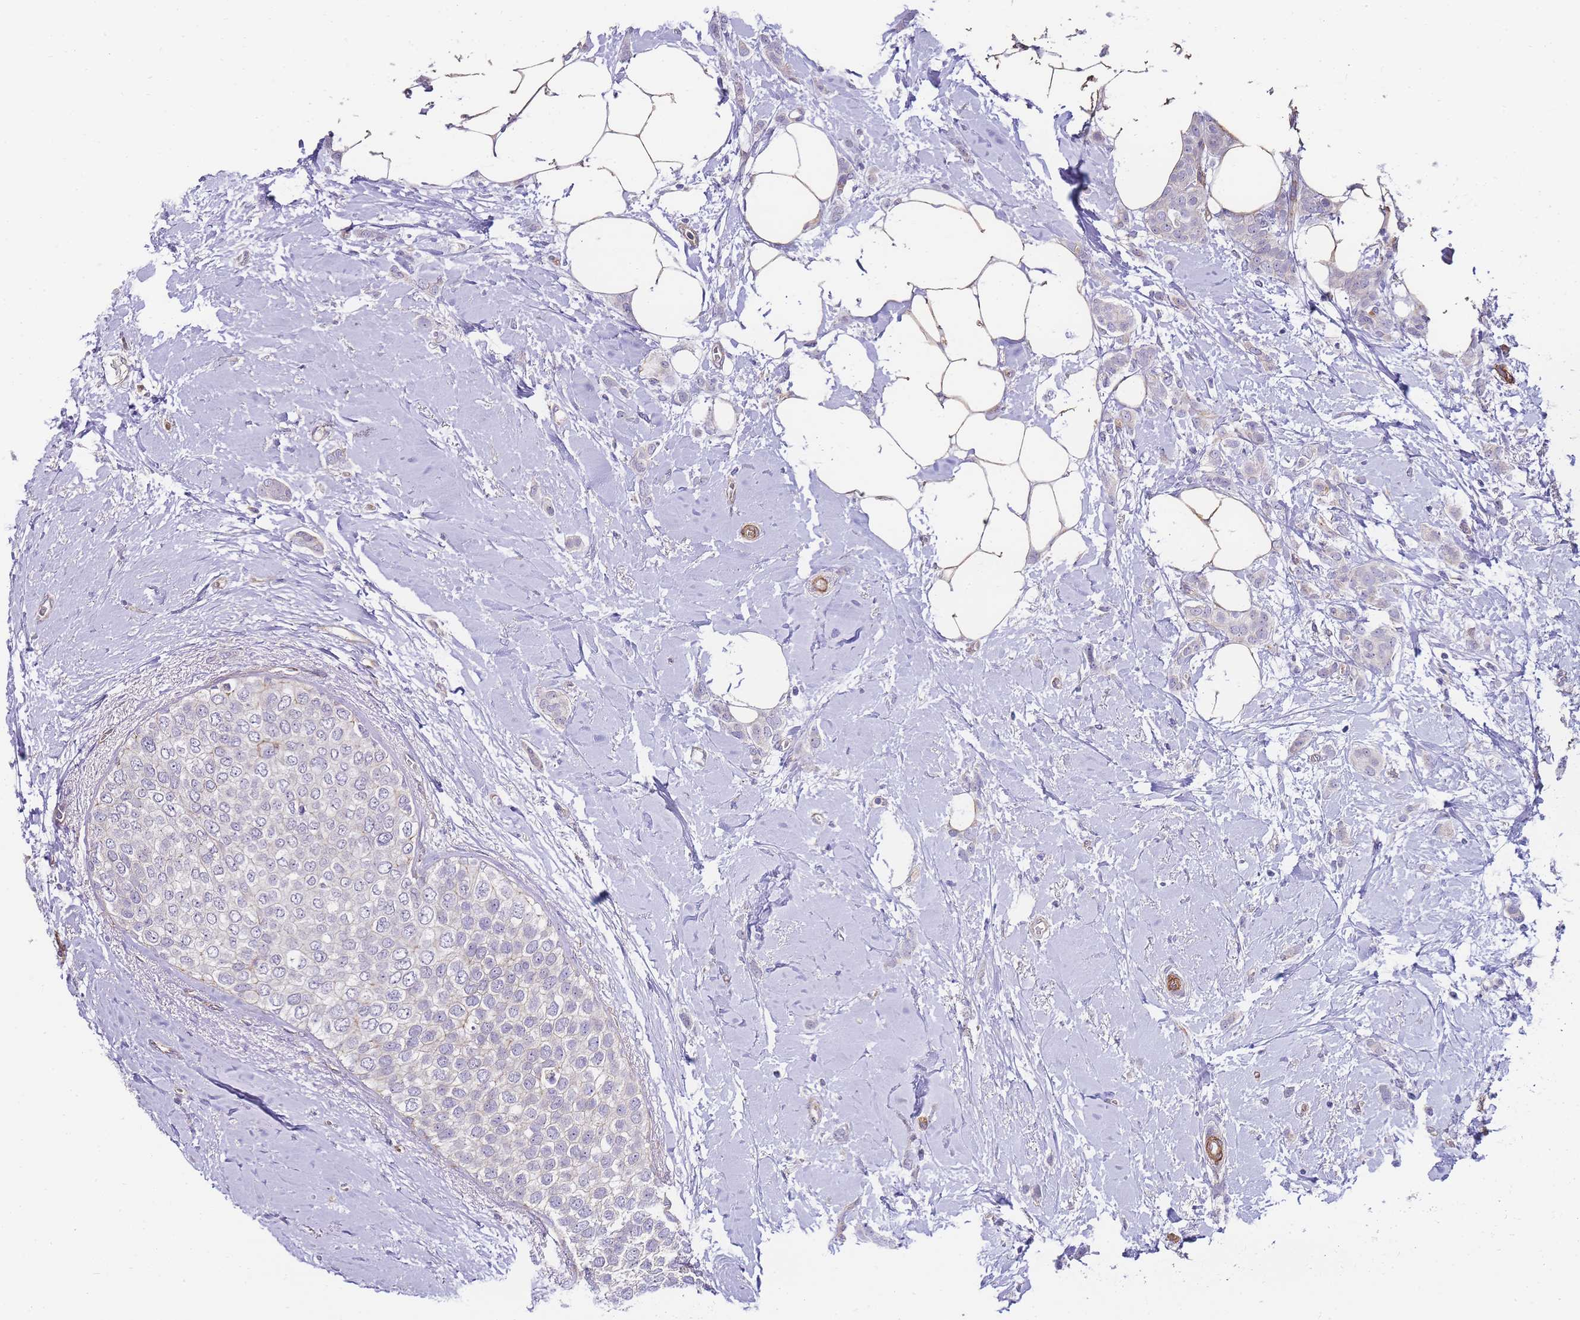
{"staining": {"intensity": "negative", "quantity": "none", "location": "none"}, "tissue": "breast cancer", "cell_type": "Tumor cells", "image_type": "cancer", "snomed": [{"axis": "morphology", "description": "Duct carcinoma"}, {"axis": "topography", "description": "Breast"}], "caption": "Tumor cells are negative for brown protein staining in breast cancer.", "gene": "PDCD7", "patient": {"sex": "female", "age": 72}}